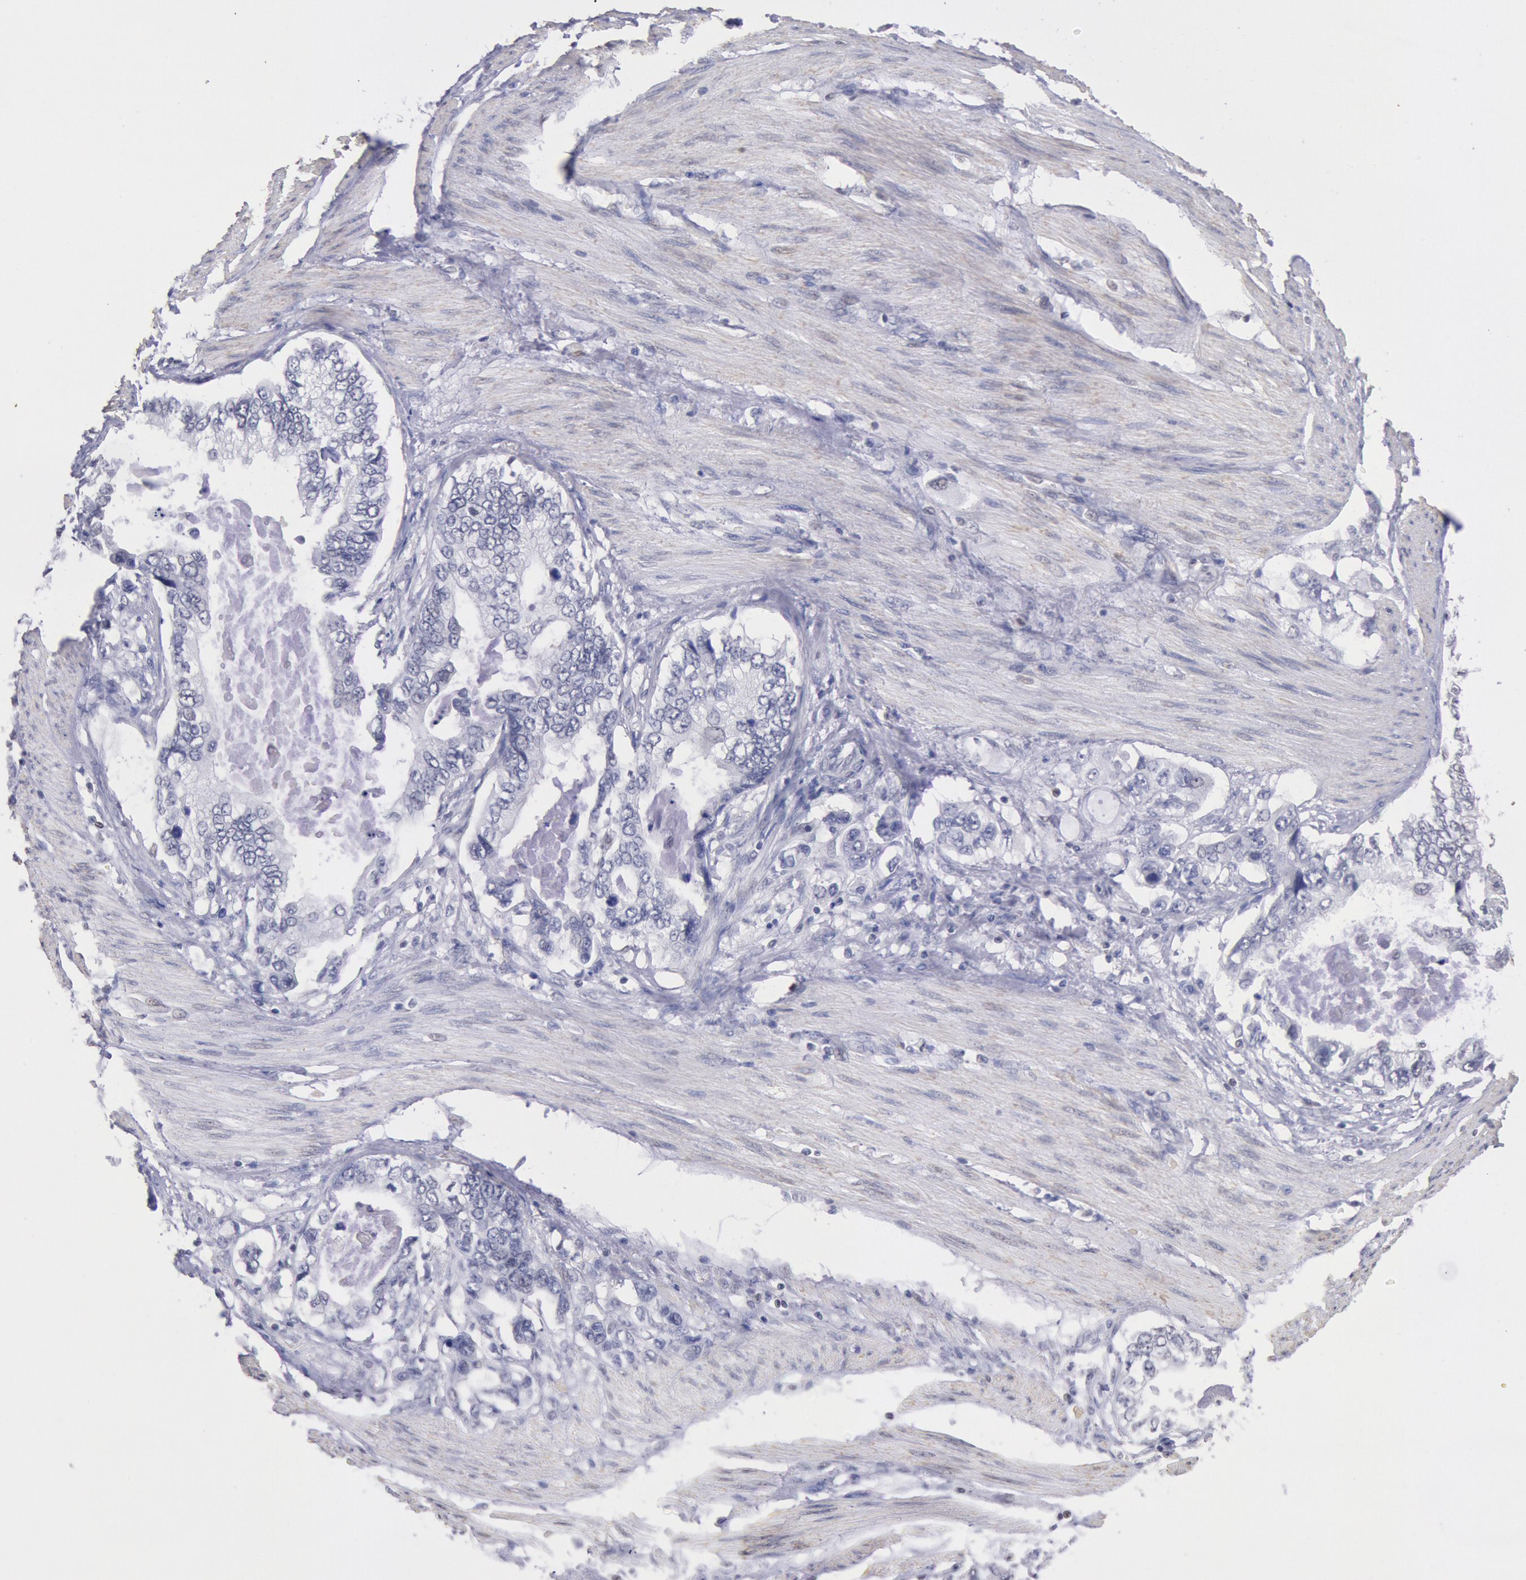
{"staining": {"intensity": "negative", "quantity": "none", "location": "none"}, "tissue": "stomach cancer", "cell_type": "Tumor cells", "image_type": "cancer", "snomed": [{"axis": "morphology", "description": "Adenocarcinoma, NOS"}, {"axis": "topography", "description": "Pancreas"}, {"axis": "topography", "description": "Stomach, upper"}], "caption": "High power microscopy image of an immunohistochemistry histopathology image of stomach adenocarcinoma, revealing no significant expression in tumor cells.", "gene": "MYH7", "patient": {"sex": "male", "age": 77}}